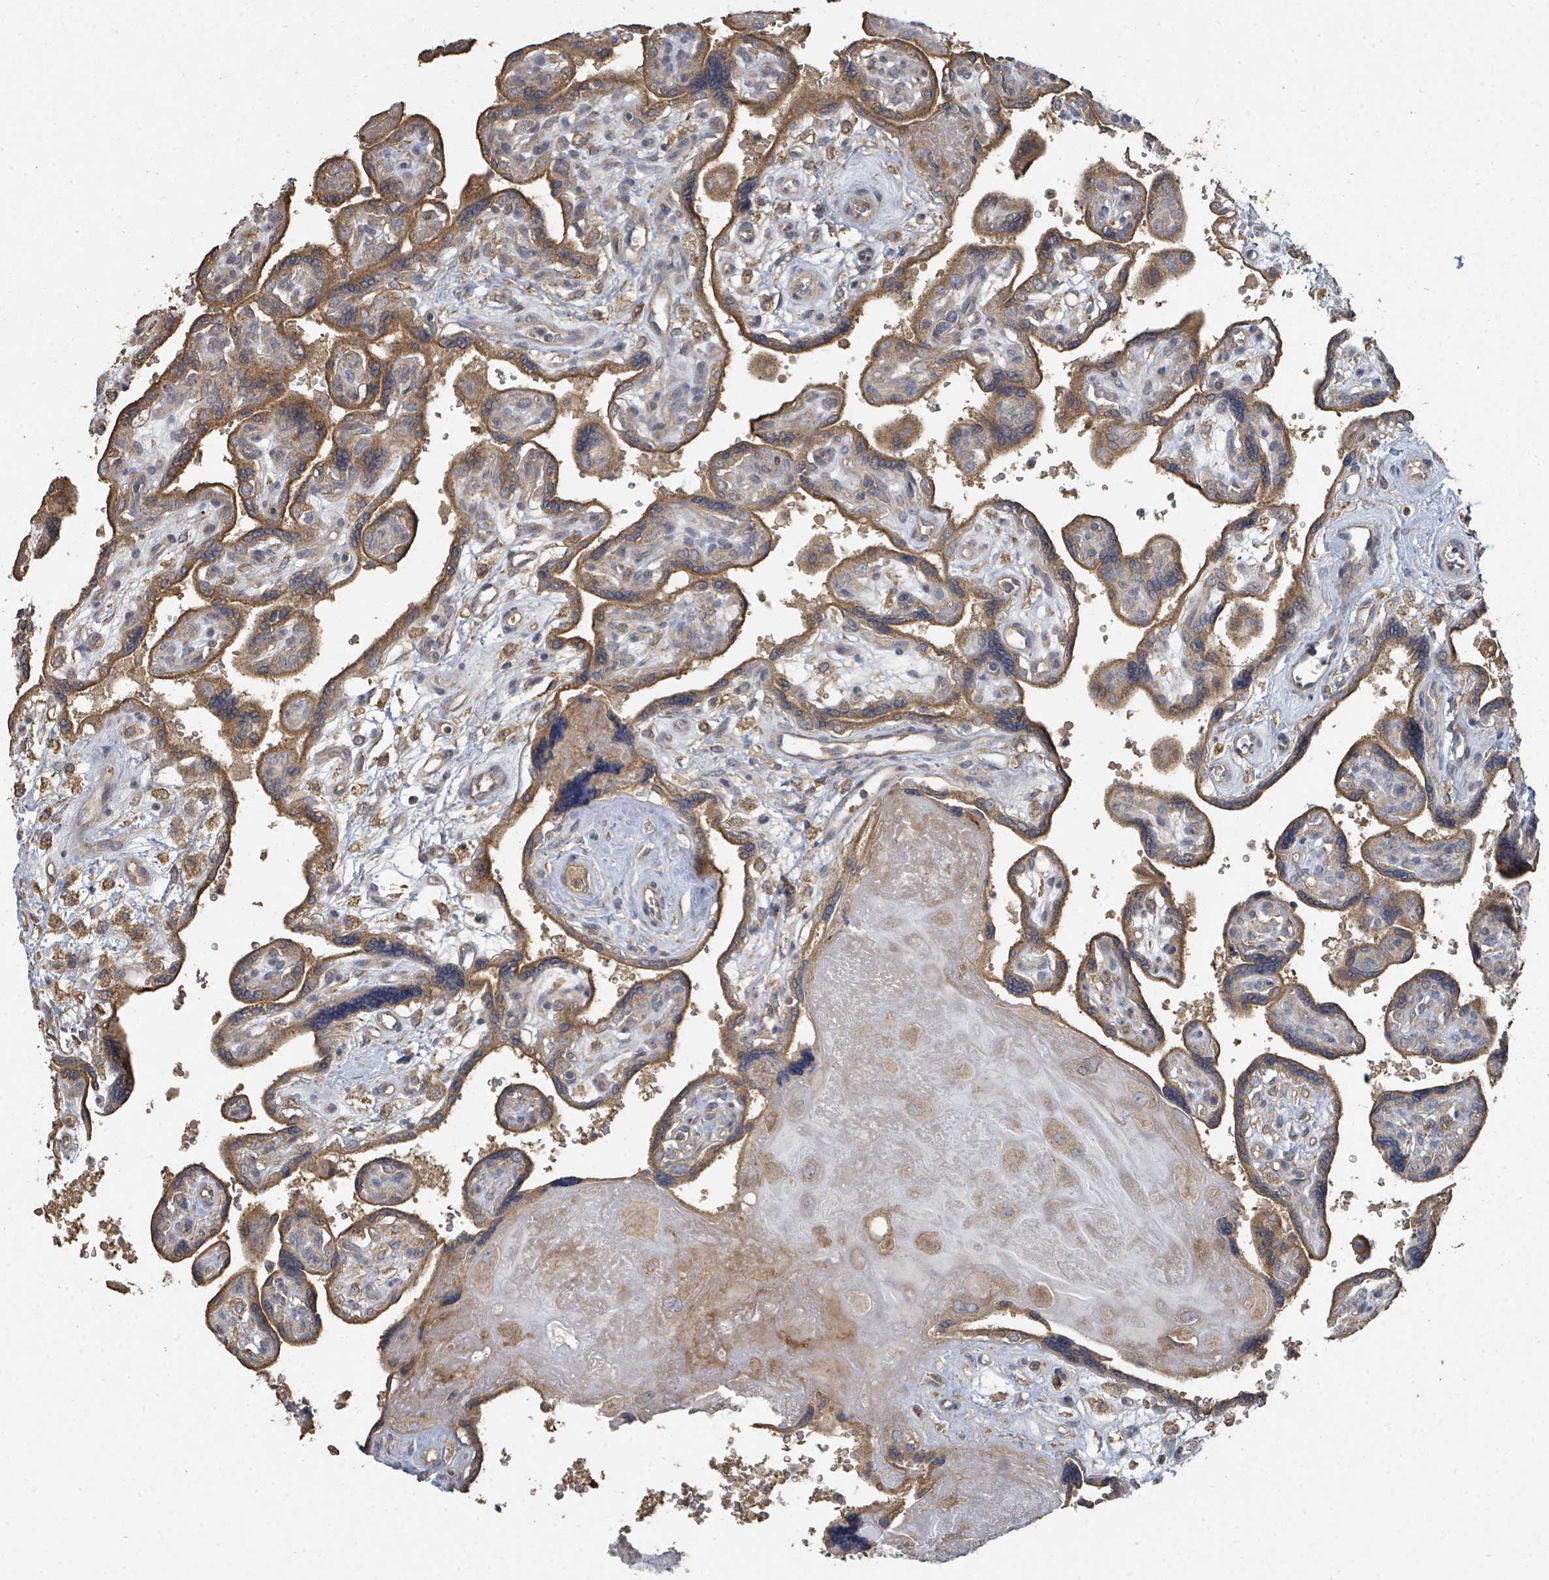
{"staining": {"intensity": "moderate", "quantity": ">75%", "location": "cytoplasmic/membranous"}, "tissue": "placenta", "cell_type": "Decidual cells", "image_type": "normal", "snomed": [{"axis": "morphology", "description": "Normal tissue, NOS"}, {"axis": "topography", "description": "Placenta"}], "caption": "Brown immunohistochemical staining in normal human placenta shows moderate cytoplasmic/membranous staining in about >75% of decidual cells. The staining was performed using DAB (3,3'-diaminobenzidine), with brown indicating positive protein expression. Nuclei are stained blue with hematoxylin.", "gene": "WDFY1", "patient": {"sex": "female", "age": 39}}